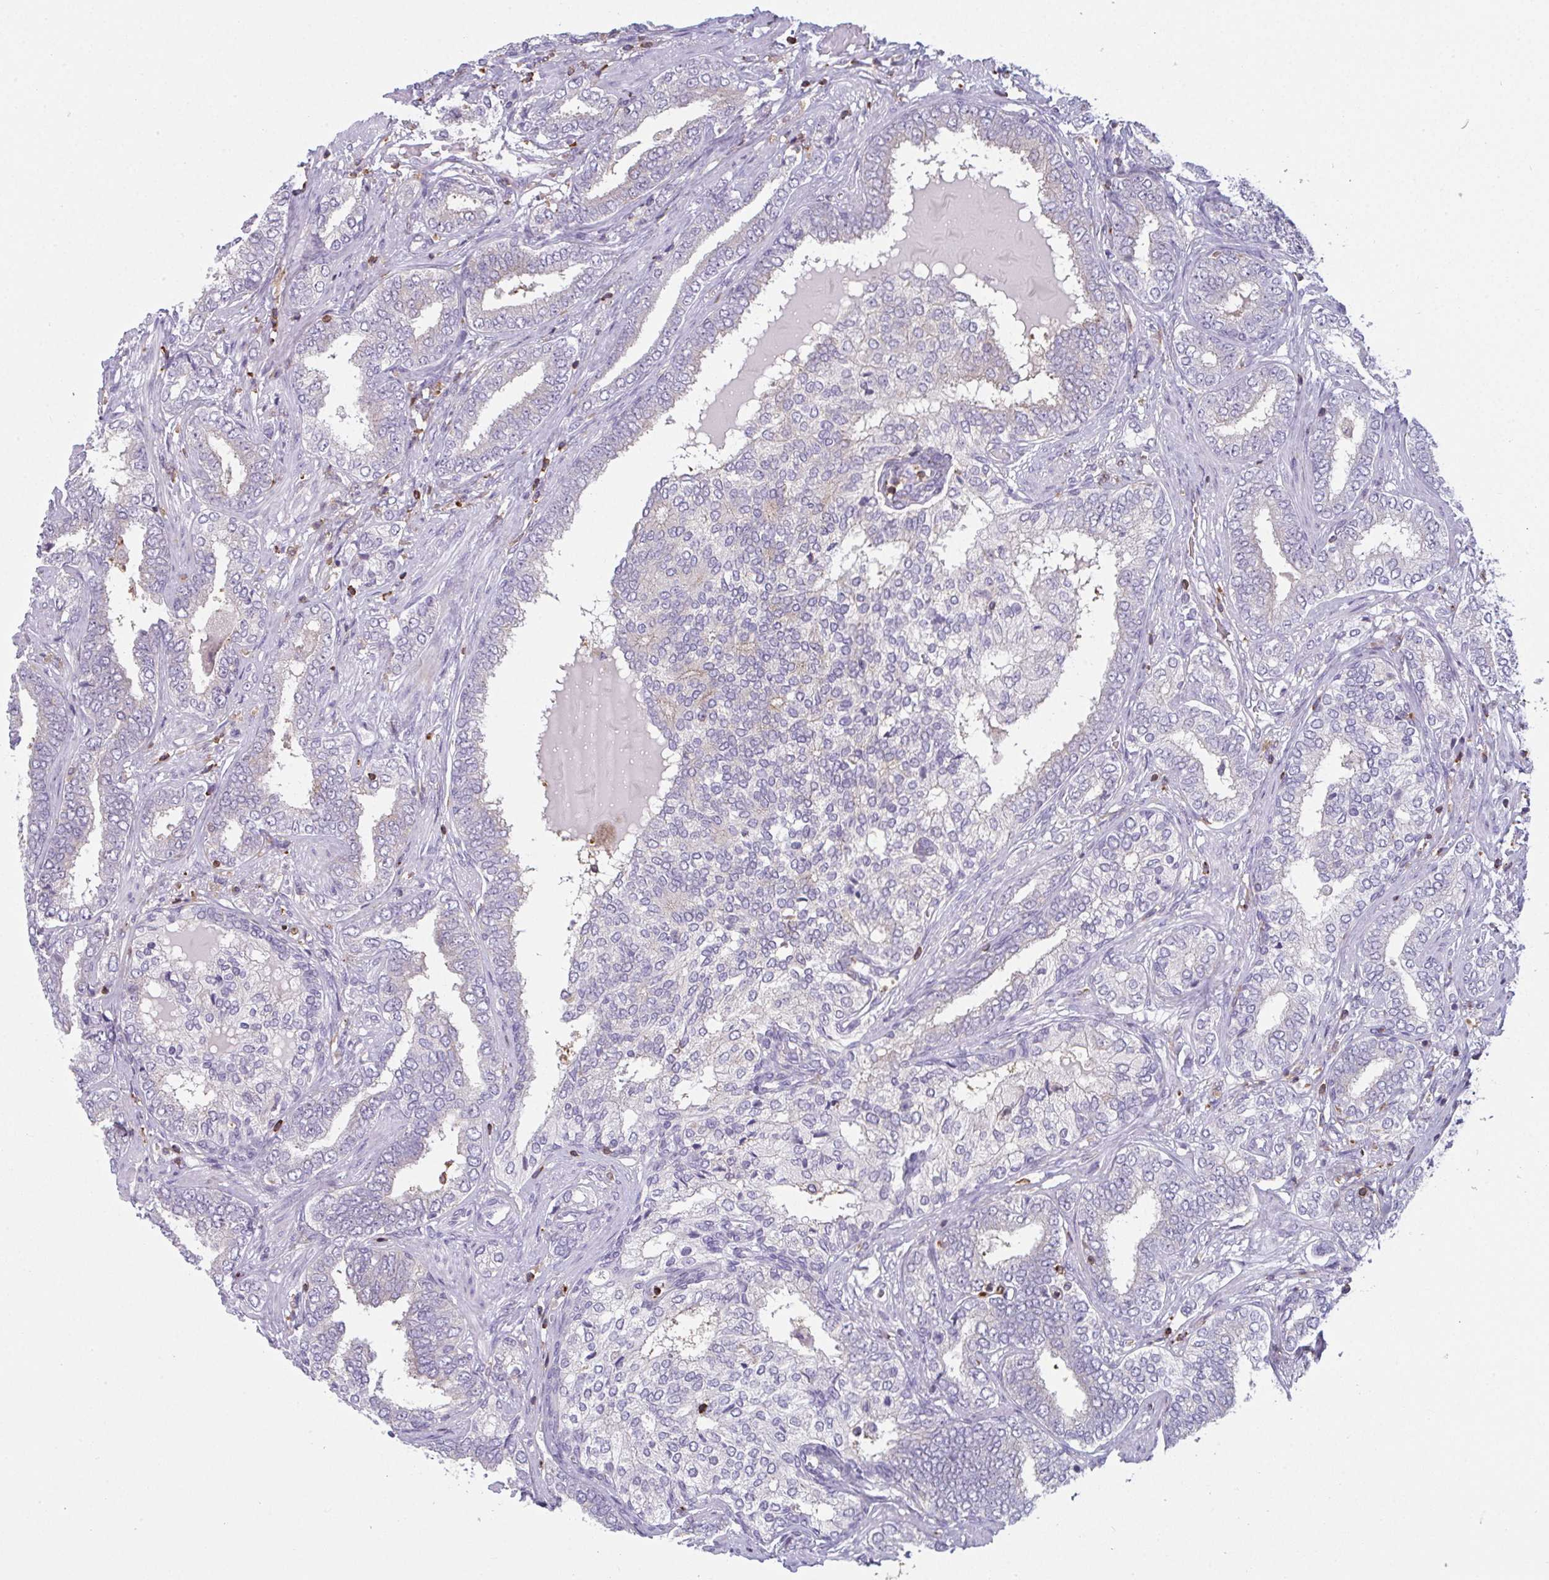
{"staining": {"intensity": "negative", "quantity": "none", "location": "none"}, "tissue": "prostate cancer", "cell_type": "Tumor cells", "image_type": "cancer", "snomed": [{"axis": "morphology", "description": "Adenocarcinoma, High grade"}, {"axis": "topography", "description": "Prostate"}], "caption": "High power microscopy photomicrograph of an immunohistochemistry (IHC) histopathology image of prostate high-grade adenocarcinoma, revealing no significant expression in tumor cells. (DAB (3,3'-diaminobenzidine) IHC with hematoxylin counter stain).", "gene": "CD80", "patient": {"sex": "male", "age": 72}}